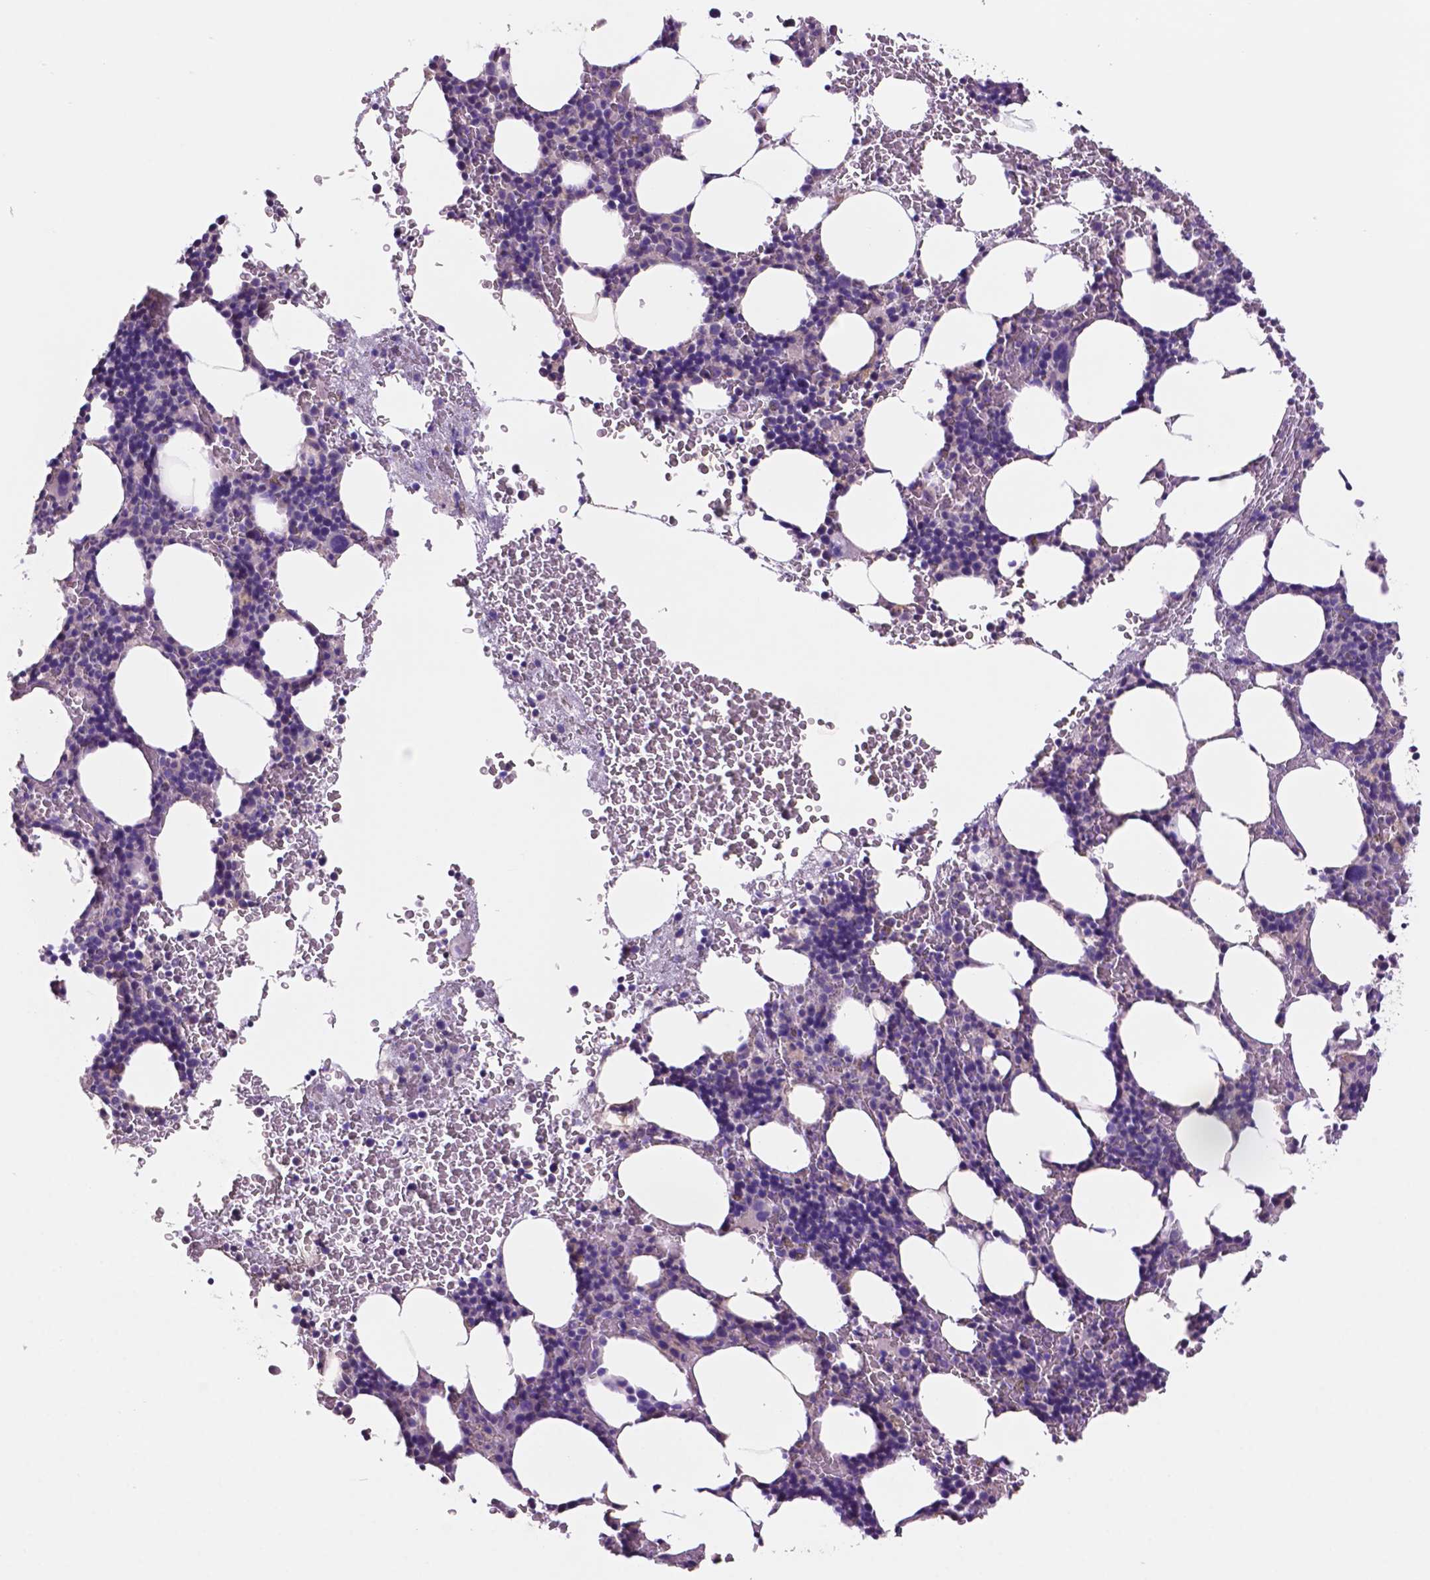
{"staining": {"intensity": "negative", "quantity": "none", "location": "none"}, "tissue": "bone marrow", "cell_type": "Hematopoietic cells", "image_type": "normal", "snomed": [{"axis": "morphology", "description": "Normal tissue, NOS"}, {"axis": "topography", "description": "Bone marrow"}], "caption": "High magnification brightfield microscopy of unremarkable bone marrow stained with DAB (brown) and counterstained with hematoxylin (blue): hematopoietic cells show no significant positivity. The staining was performed using DAB (3,3'-diaminobenzidine) to visualize the protein expression in brown, while the nuclei were stained in blue with hematoxylin (Magnification: 20x).", "gene": "PRPS2", "patient": {"sex": "male", "age": 77}}